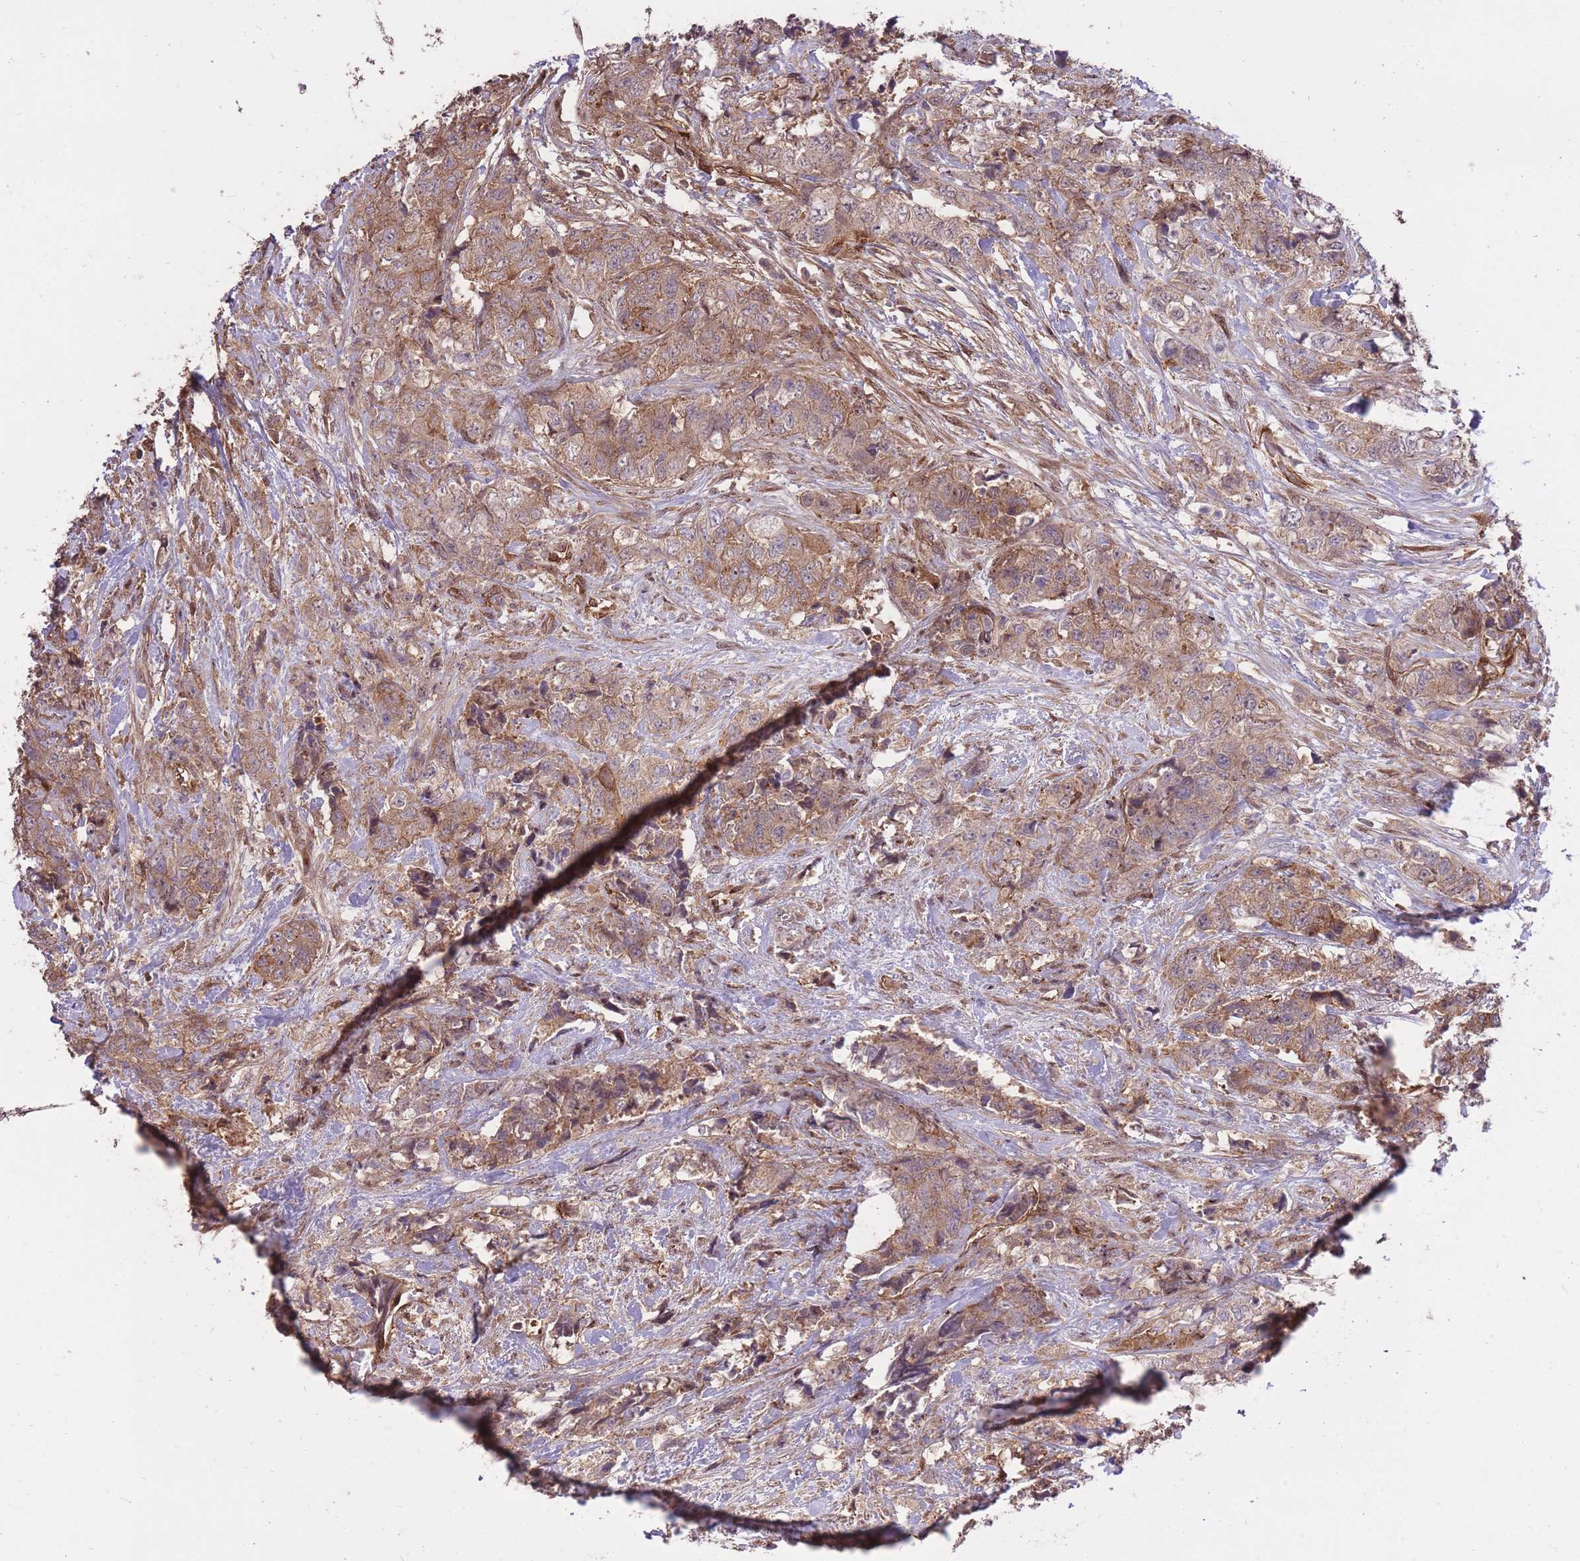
{"staining": {"intensity": "moderate", "quantity": ">75%", "location": "cytoplasmic/membranous"}, "tissue": "urothelial cancer", "cell_type": "Tumor cells", "image_type": "cancer", "snomed": [{"axis": "morphology", "description": "Urothelial carcinoma, High grade"}, {"axis": "topography", "description": "Urinary bladder"}], "caption": "Brown immunohistochemical staining in human urothelial cancer exhibits moderate cytoplasmic/membranous staining in about >75% of tumor cells.", "gene": "PLD1", "patient": {"sex": "female", "age": 78}}